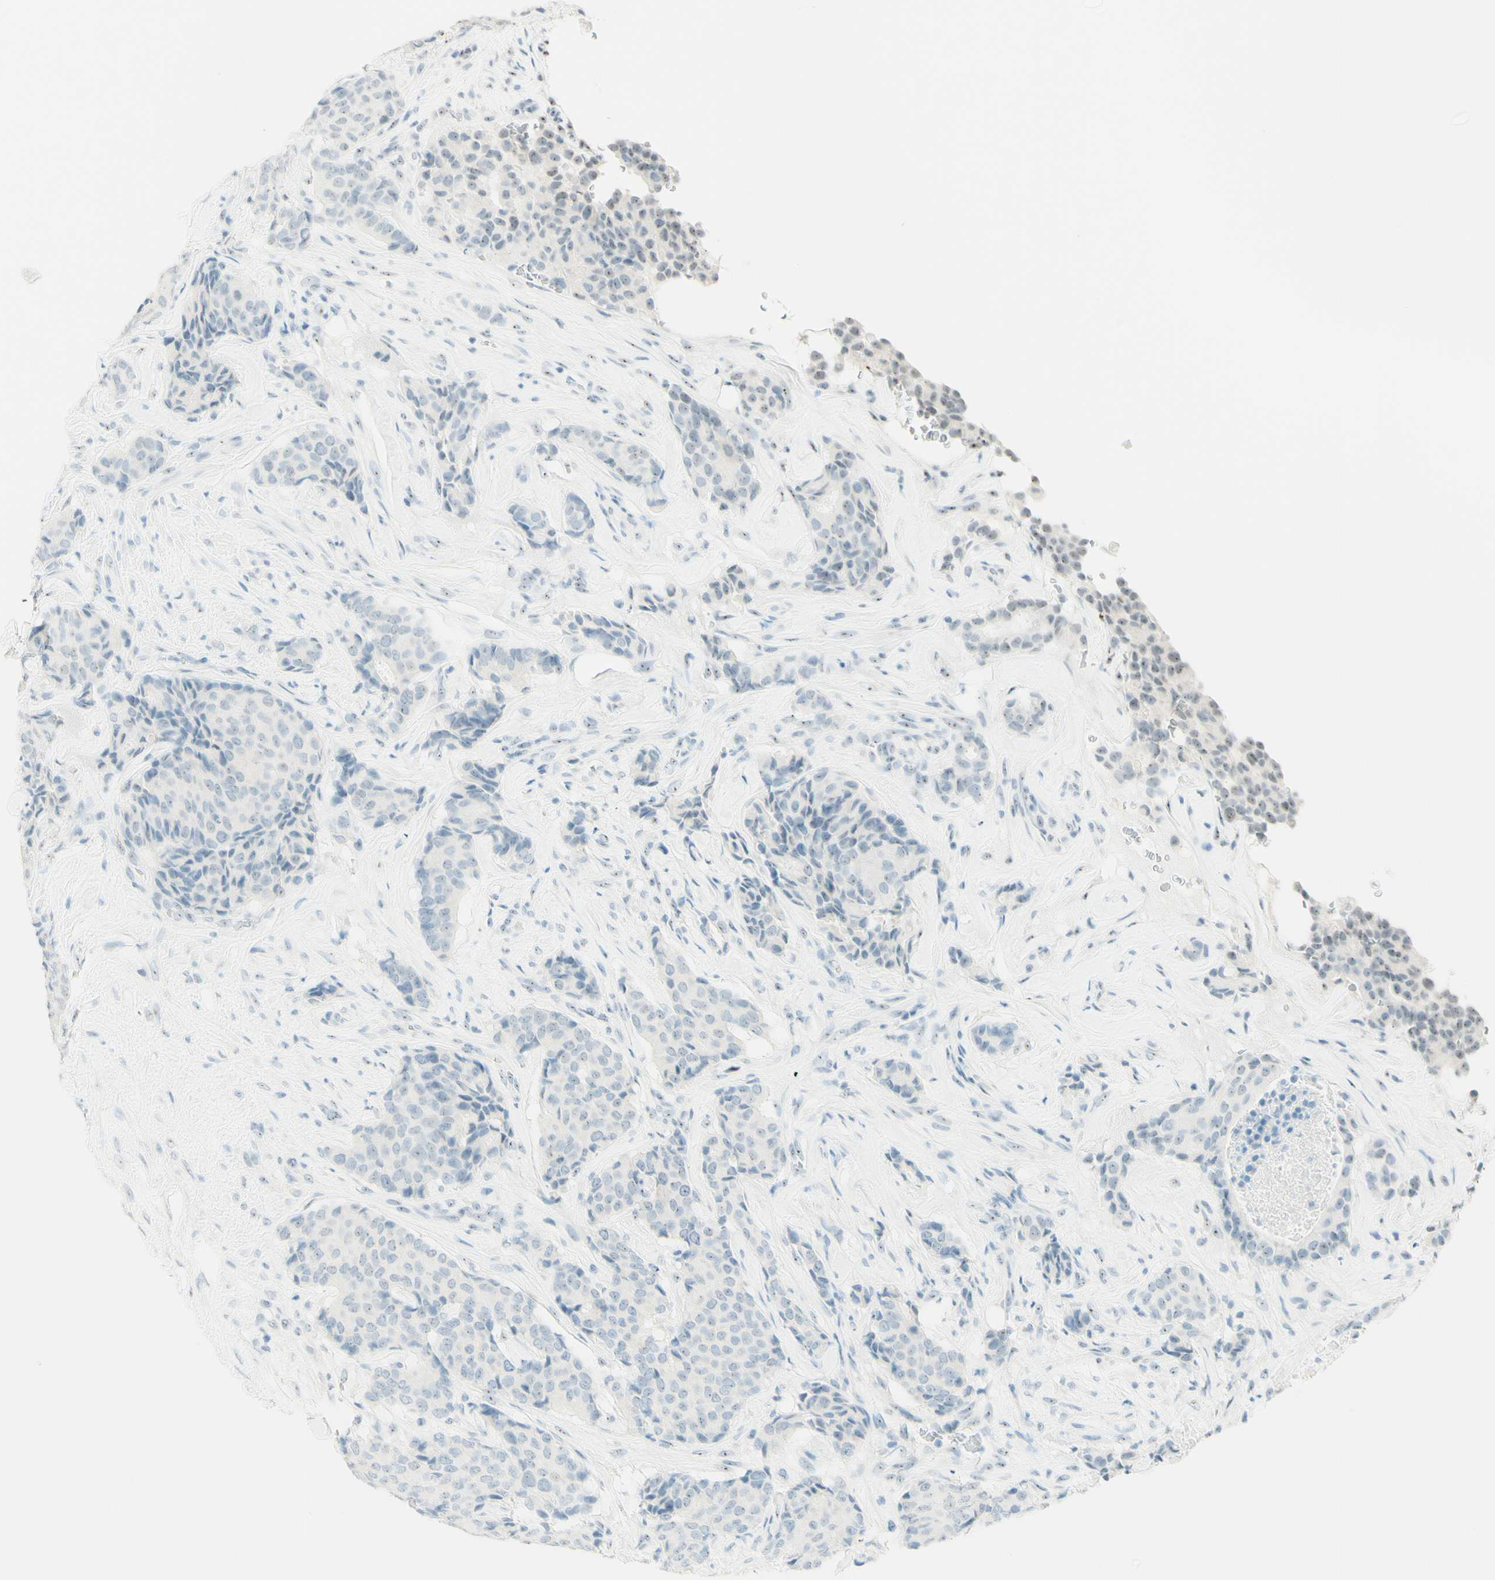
{"staining": {"intensity": "negative", "quantity": "none", "location": "none"}, "tissue": "breast cancer", "cell_type": "Tumor cells", "image_type": "cancer", "snomed": [{"axis": "morphology", "description": "Duct carcinoma"}, {"axis": "topography", "description": "Breast"}], "caption": "This photomicrograph is of invasive ductal carcinoma (breast) stained with immunohistochemistry to label a protein in brown with the nuclei are counter-stained blue. There is no expression in tumor cells.", "gene": "FMR1NB", "patient": {"sex": "female", "age": 75}}